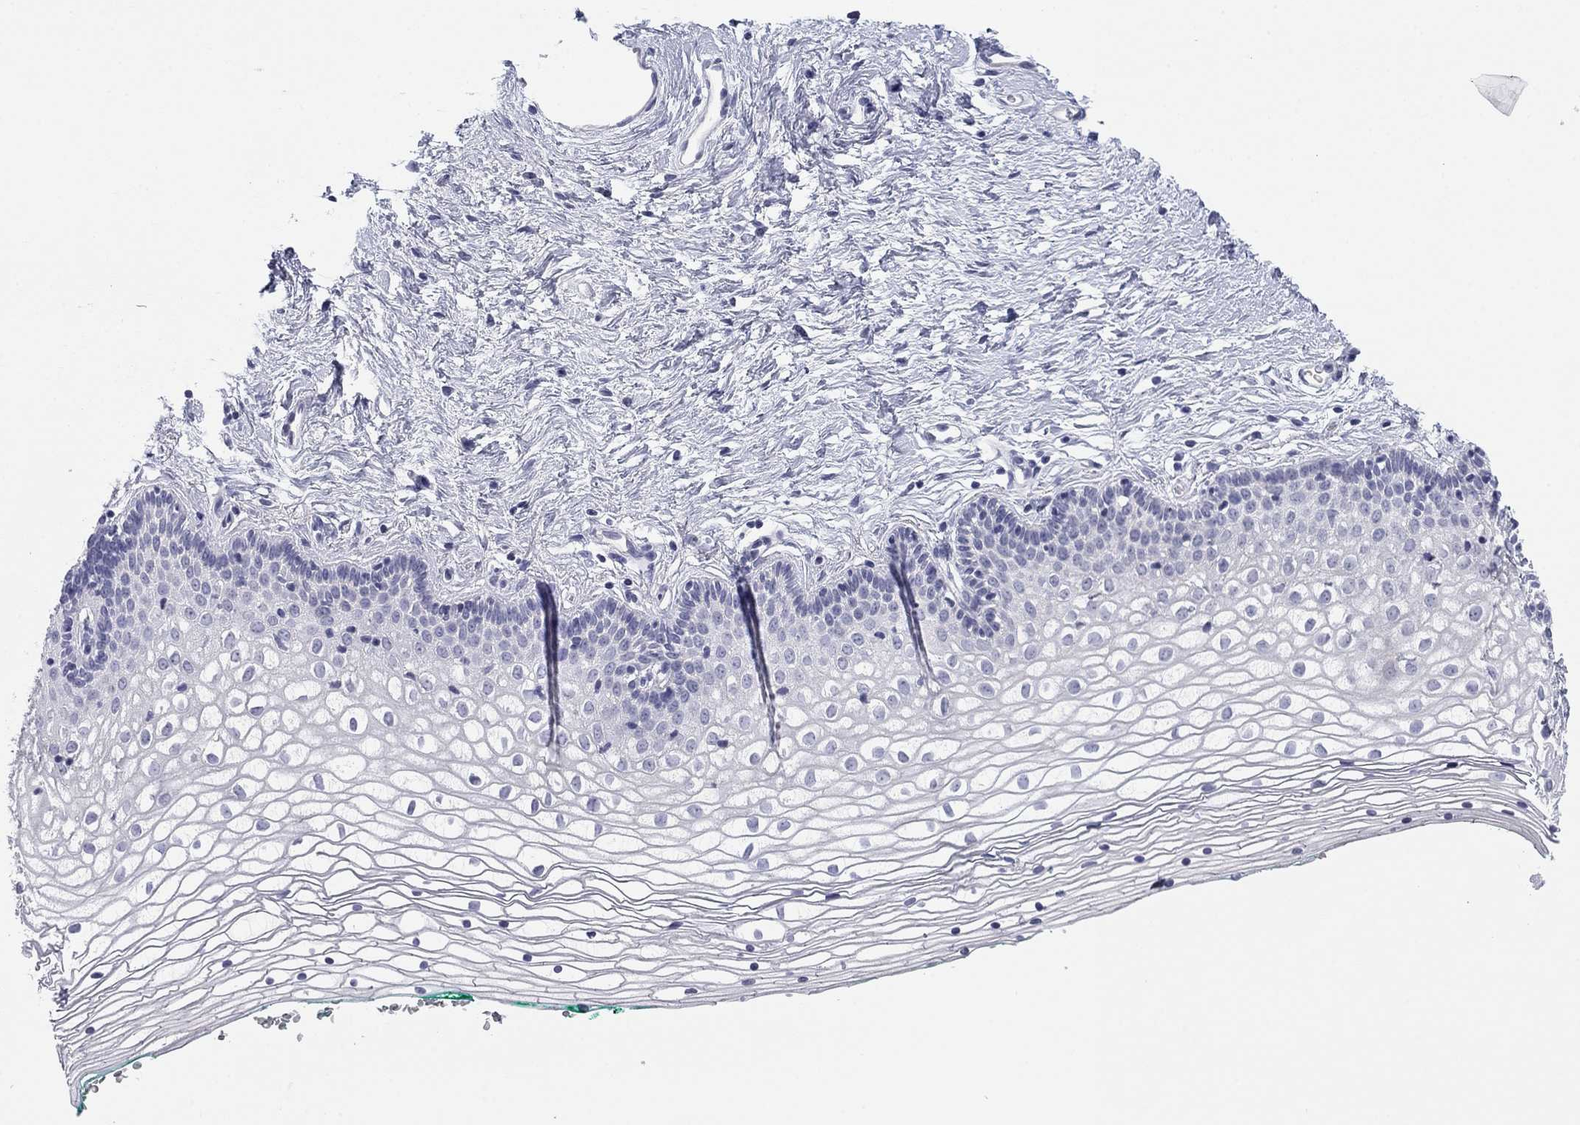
{"staining": {"intensity": "negative", "quantity": "none", "location": "none"}, "tissue": "vagina", "cell_type": "Squamous epithelial cells", "image_type": "normal", "snomed": [{"axis": "morphology", "description": "Normal tissue, NOS"}, {"axis": "topography", "description": "Vagina"}], "caption": "Immunohistochemistry (IHC) micrograph of benign vagina: vagina stained with DAB (3,3'-diaminobenzidine) shows no significant protein staining in squamous epithelial cells.", "gene": "PRPH", "patient": {"sex": "female", "age": 36}}